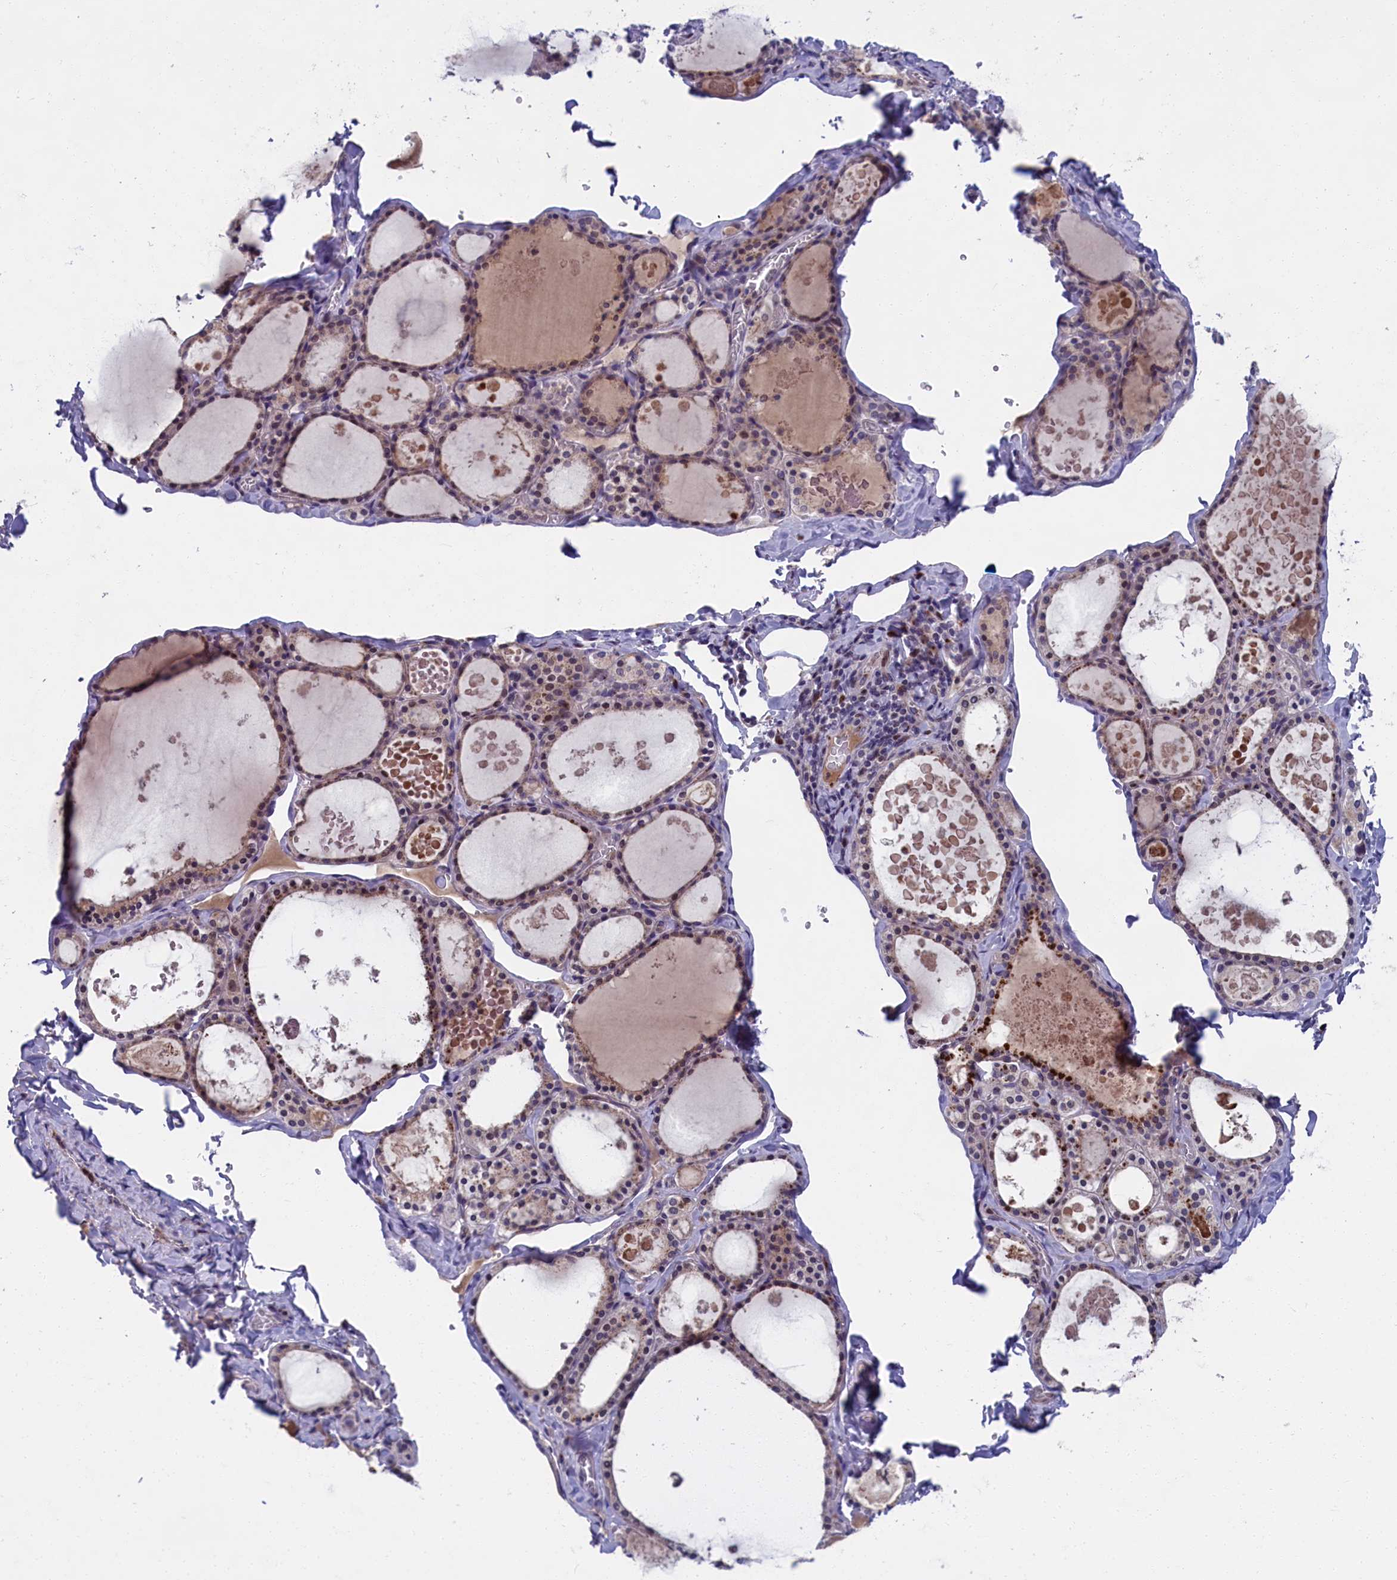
{"staining": {"intensity": "weak", "quantity": "25%-75%", "location": "cytoplasmic/membranous,nuclear"}, "tissue": "thyroid gland", "cell_type": "Glandular cells", "image_type": "normal", "snomed": [{"axis": "morphology", "description": "Normal tissue, NOS"}, {"axis": "topography", "description": "Thyroid gland"}], "caption": "Immunohistochemistry image of unremarkable thyroid gland: human thyroid gland stained using IHC exhibits low levels of weak protein expression localized specifically in the cytoplasmic/membranous,nuclear of glandular cells, appearing as a cytoplasmic/membranous,nuclear brown color.", "gene": "LIG1", "patient": {"sex": "male", "age": 56}}